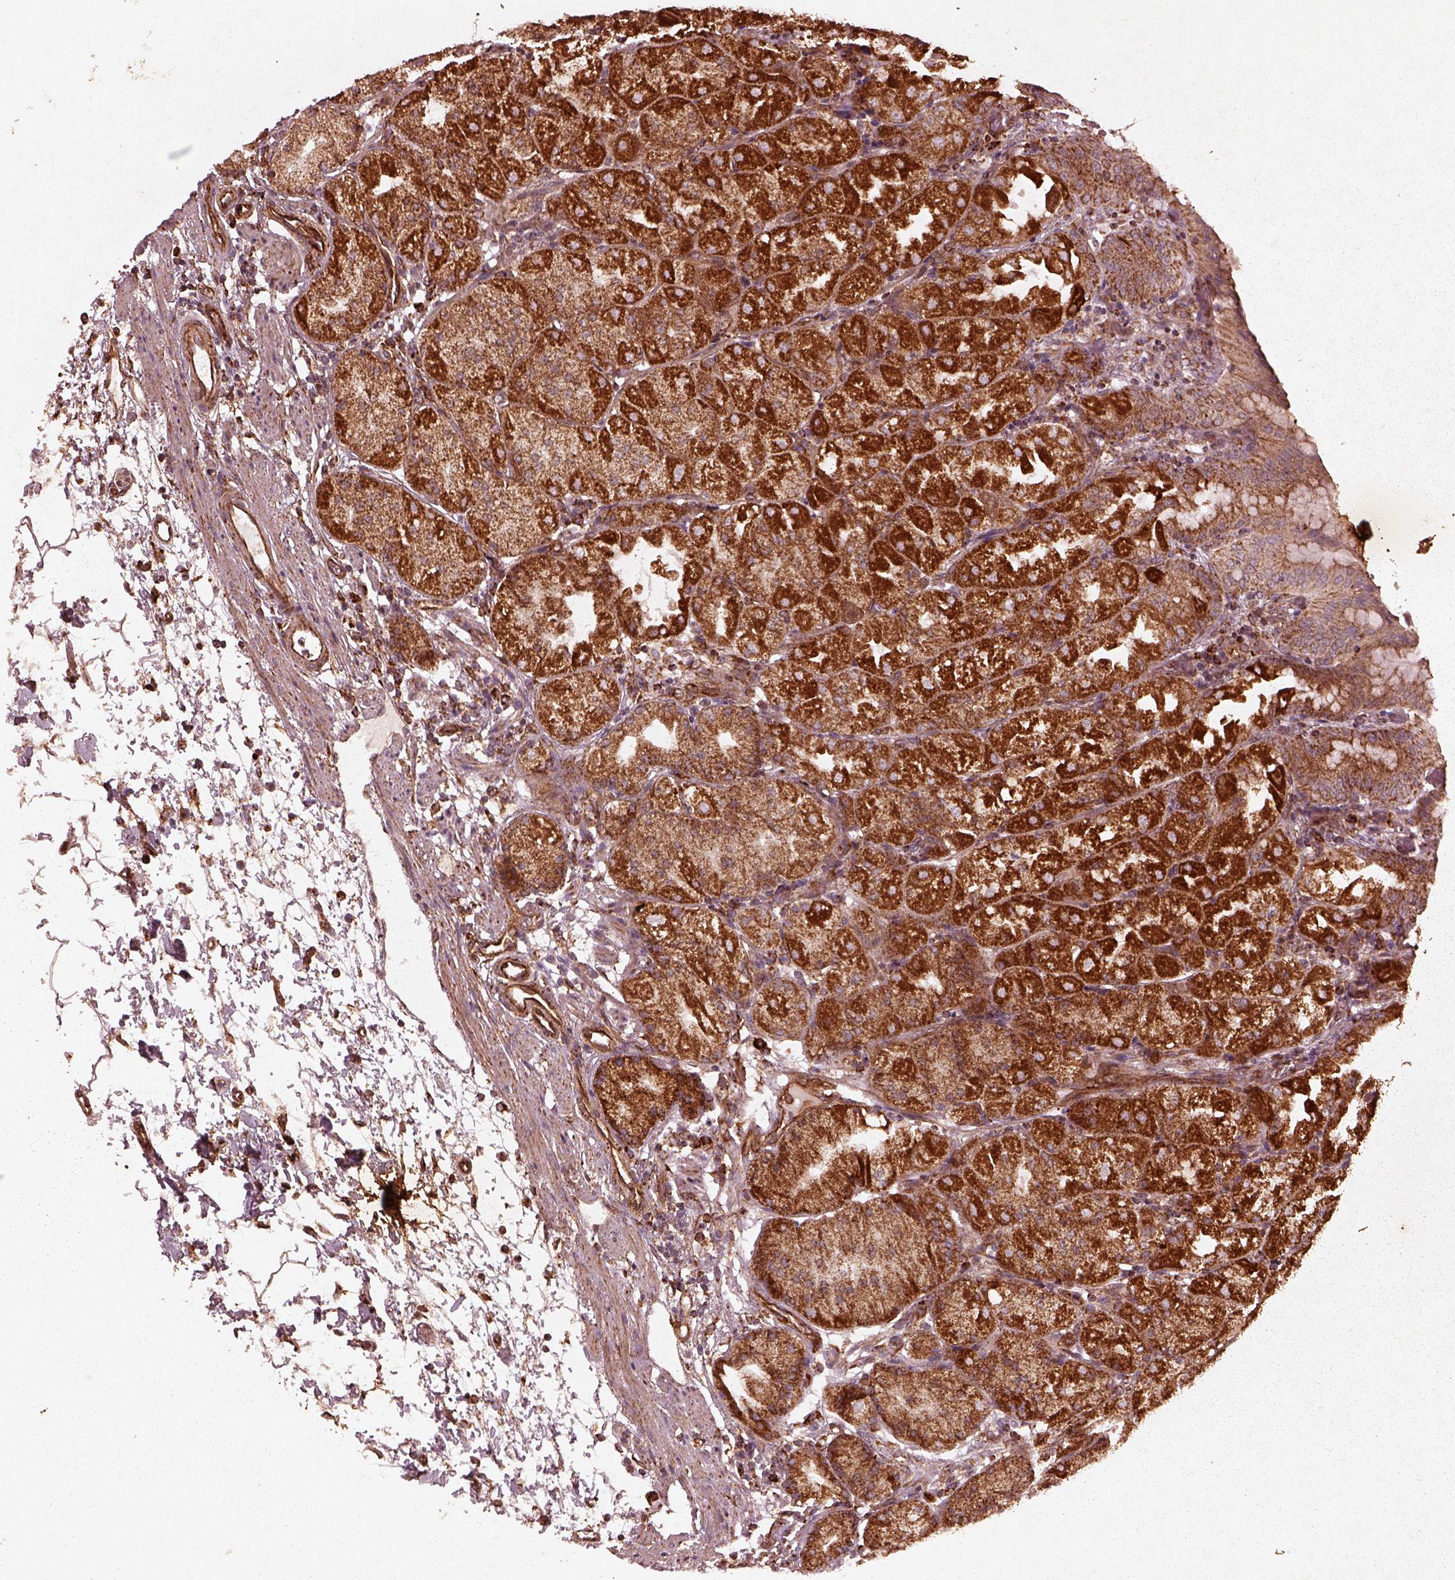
{"staining": {"intensity": "strong", "quantity": "25%-75%", "location": "cytoplasmic/membranous"}, "tissue": "stomach", "cell_type": "Glandular cells", "image_type": "normal", "snomed": [{"axis": "morphology", "description": "Normal tissue, NOS"}, {"axis": "topography", "description": "Stomach, upper"}, {"axis": "topography", "description": "Stomach"}, {"axis": "topography", "description": "Stomach, lower"}], "caption": "Stomach stained with IHC displays strong cytoplasmic/membranous staining in about 25%-75% of glandular cells.", "gene": "ENSG00000285130", "patient": {"sex": "male", "age": 62}}